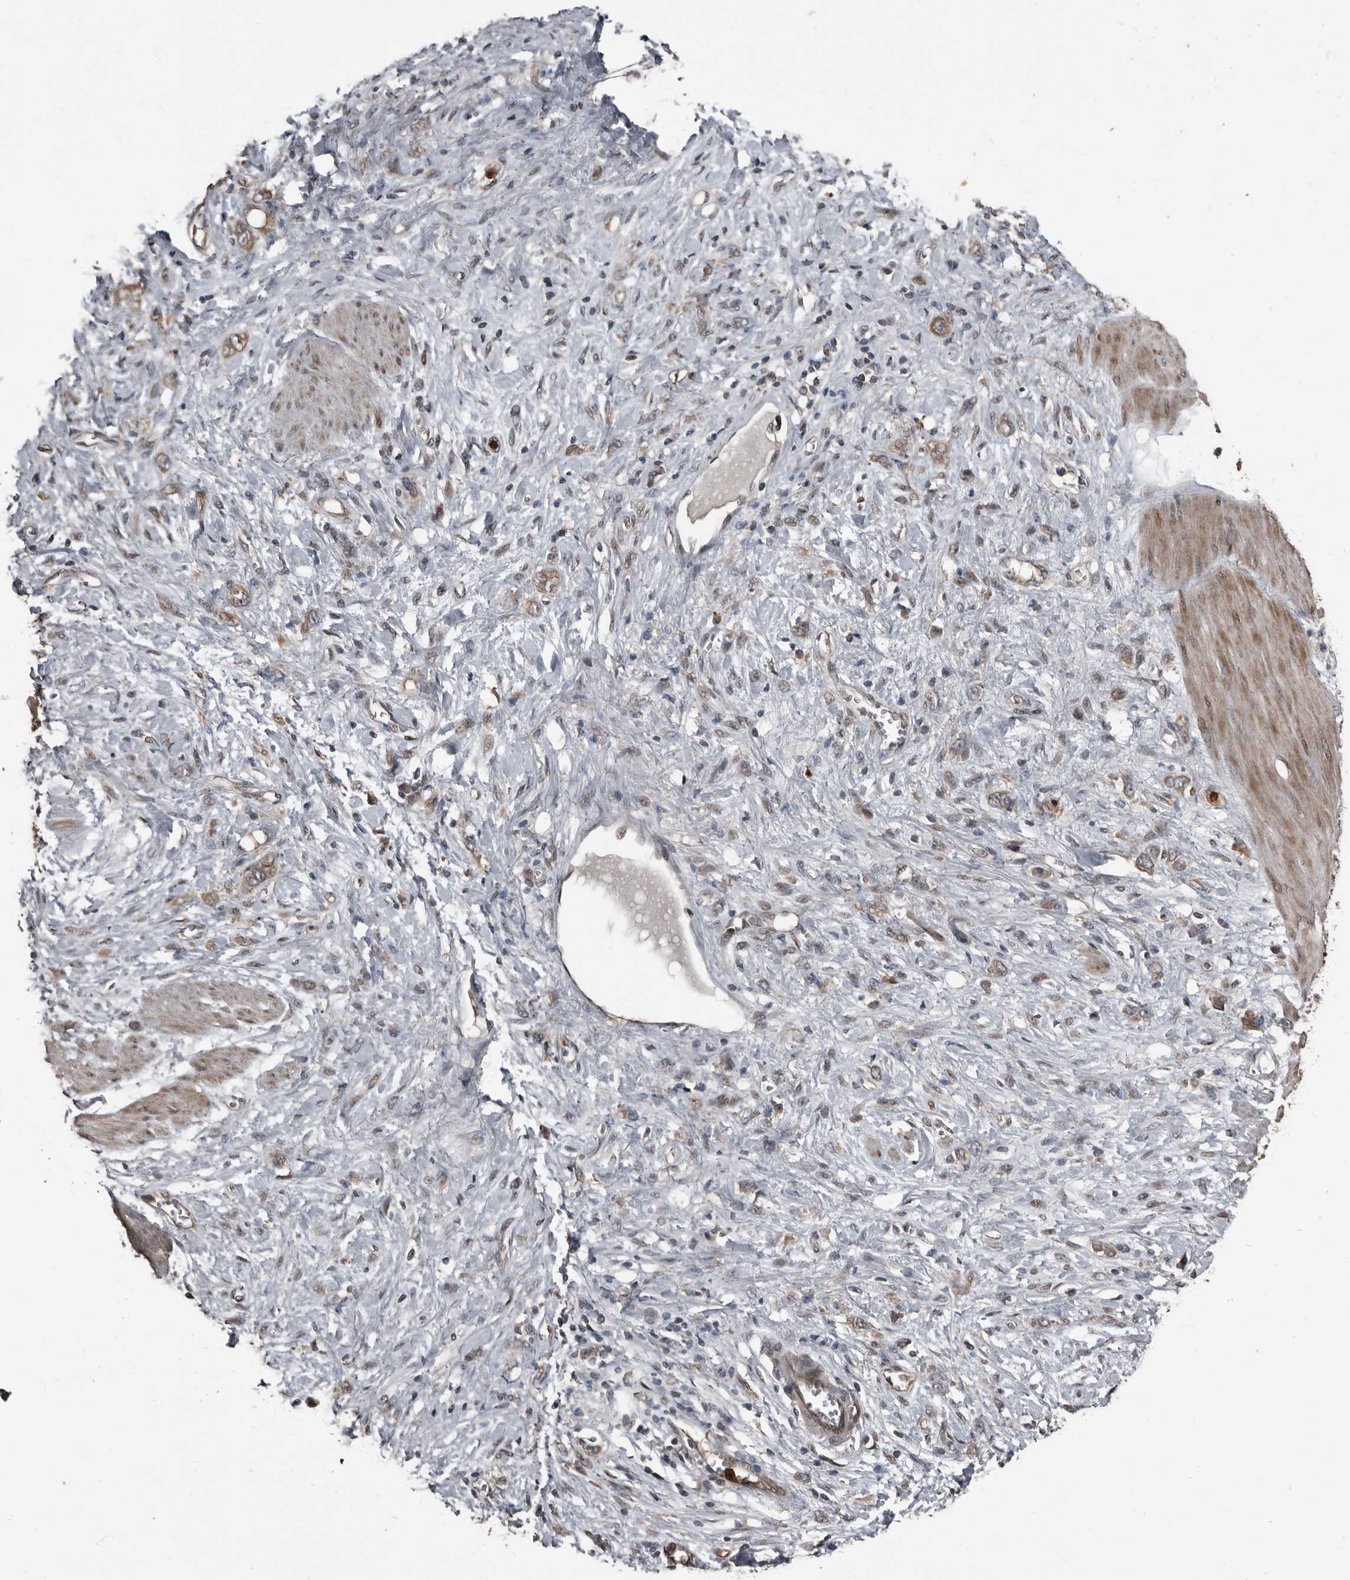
{"staining": {"intensity": "weak", "quantity": ">75%", "location": "cytoplasmic/membranous"}, "tissue": "stomach cancer", "cell_type": "Tumor cells", "image_type": "cancer", "snomed": [{"axis": "morphology", "description": "Adenocarcinoma, NOS"}, {"axis": "topography", "description": "Stomach"}], "caption": "Immunohistochemical staining of stomach cancer (adenocarcinoma) shows low levels of weak cytoplasmic/membranous positivity in approximately >75% of tumor cells.", "gene": "FSBP", "patient": {"sex": "female", "age": 76}}